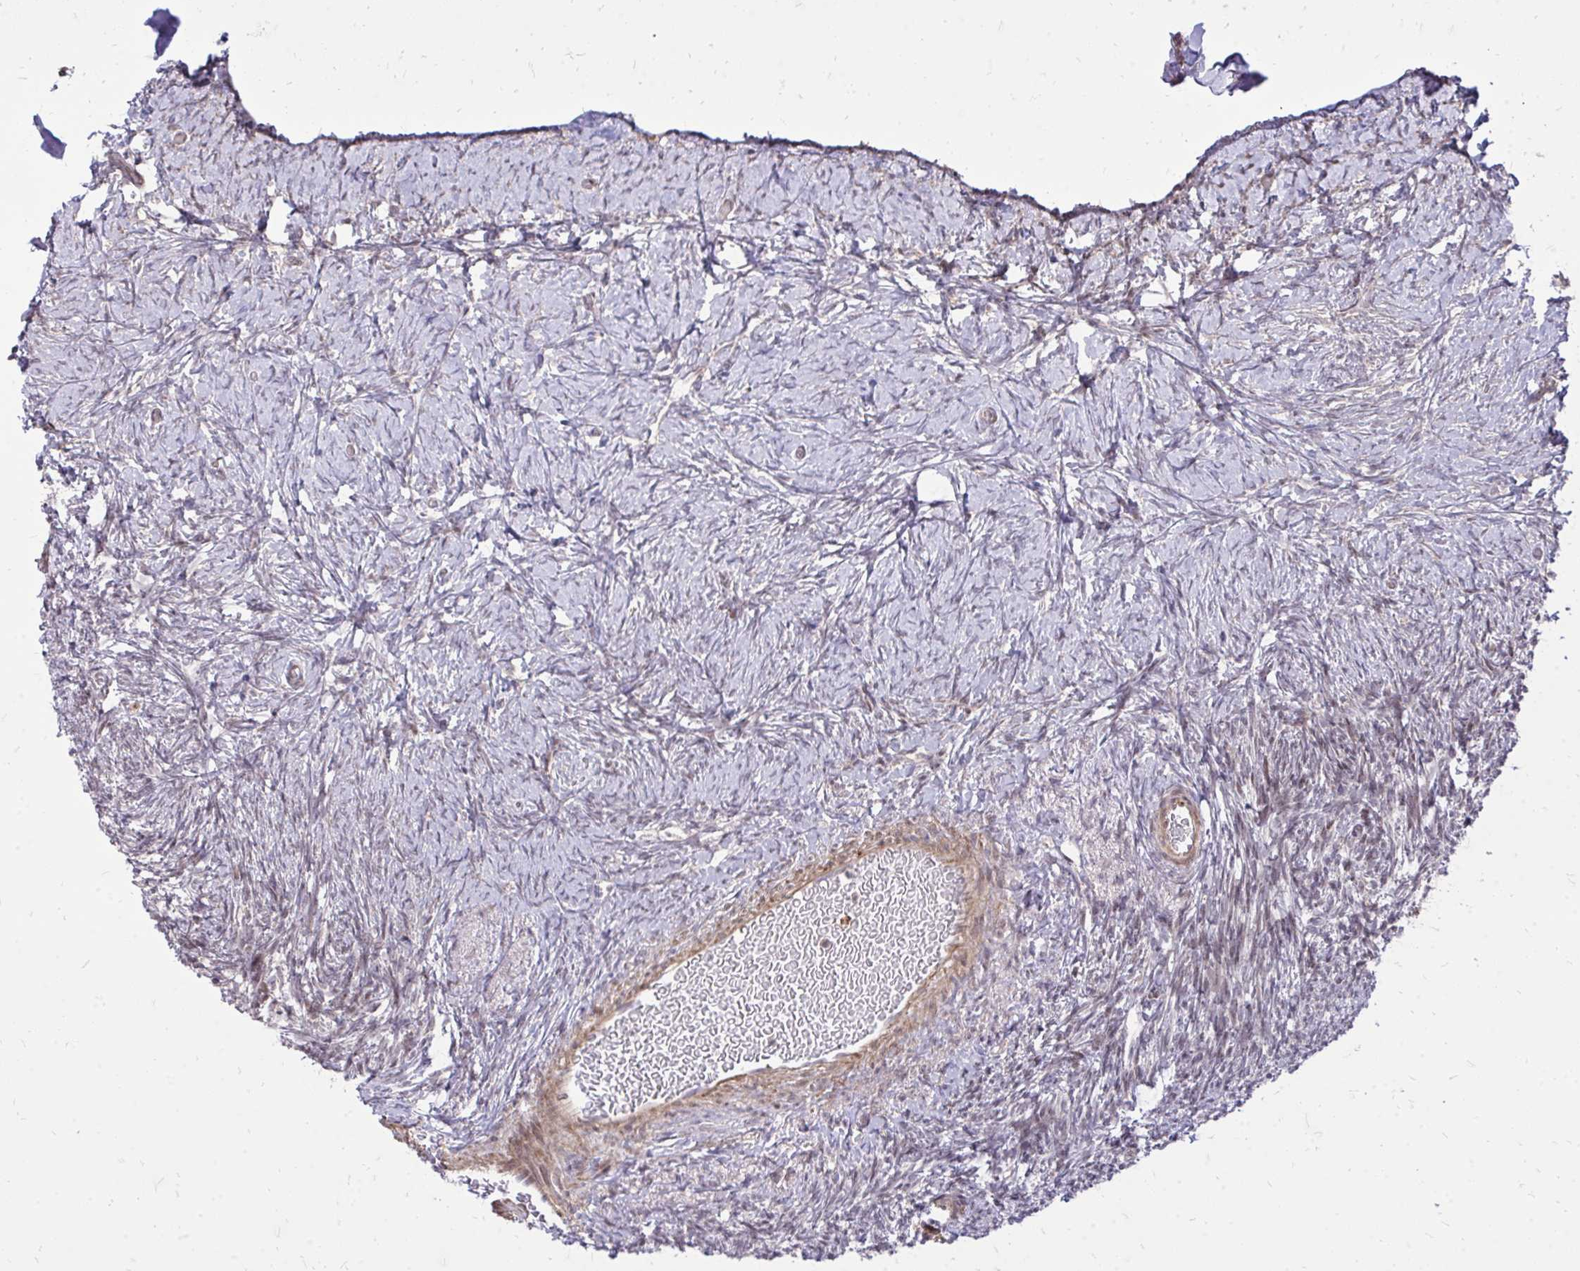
{"staining": {"intensity": "moderate", "quantity": ">75%", "location": "cytoplasmic/membranous"}, "tissue": "ovary", "cell_type": "Follicle cells", "image_type": "normal", "snomed": [{"axis": "morphology", "description": "Normal tissue, NOS"}, {"axis": "topography", "description": "Ovary"}], "caption": "The micrograph exhibits immunohistochemical staining of unremarkable ovary. There is moderate cytoplasmic/membranous staining is appreciated in about >75% of follicle cells.", "gene": "SLC7A5", "patient": {"sex": "female", "age": 39}}